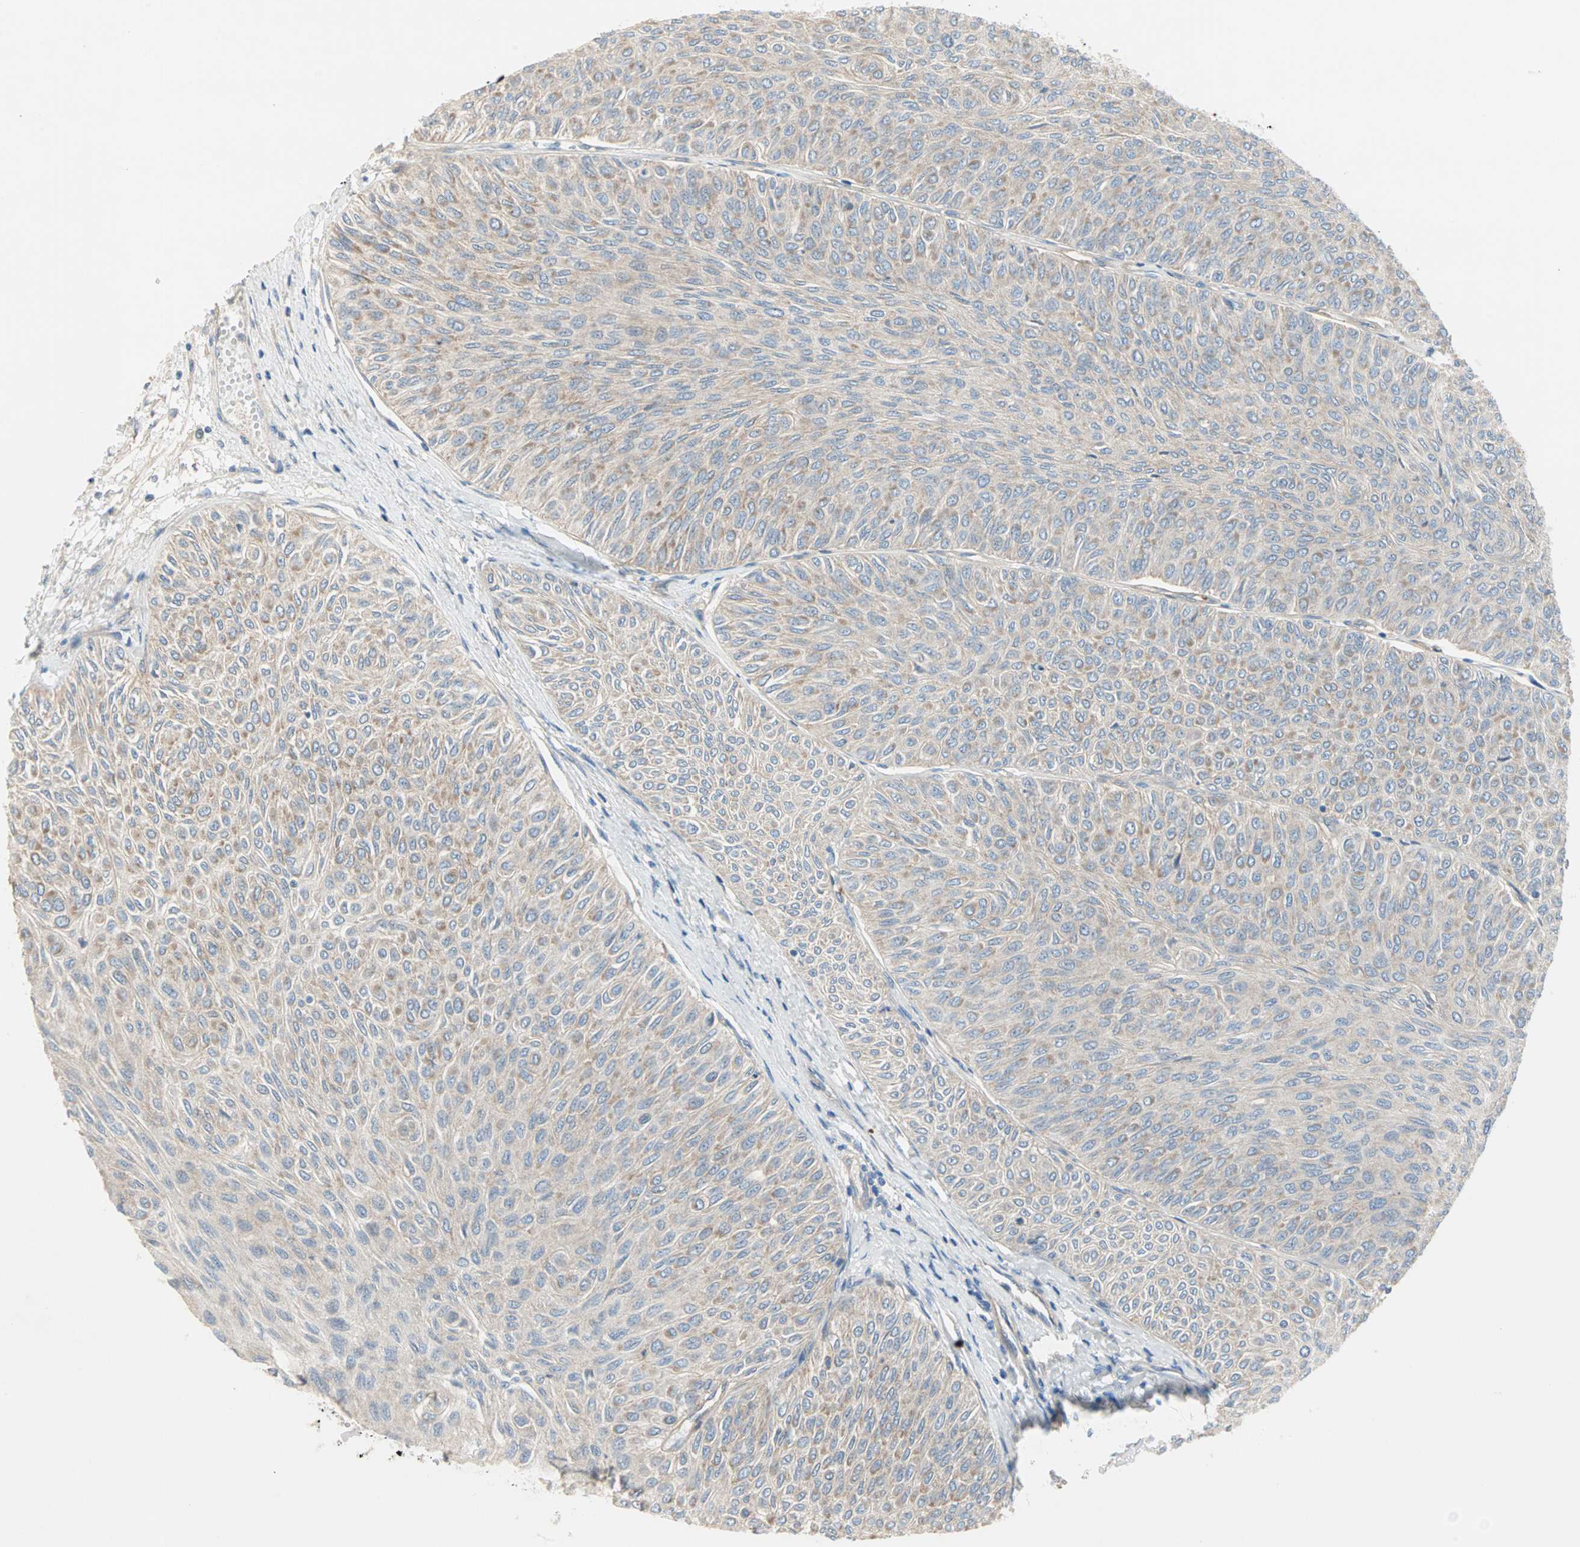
{"staining": {"intensity": "weak", "quantity": "25%-75%", "location": "cytoplasmic/membranous"}, "tissue": "urothelial cancer", "cell_type": "Tumor cells", "image_type": "cancer", "snomed": [{"axis": "morphology", "description": "Urothelial carcinoma, Low grade"}, {"axis": "topography", "description": "Urinary bladder"}], "caption": "IHC histopathology image of urothelial cancer stained for a protein (brown), which exhibits low levels of weak cytoplasmic/membranous positivity in about 25%-75% of tumor cells.", "gene": "PDE8A", "patient": {"sex": "male", "age": 78}}